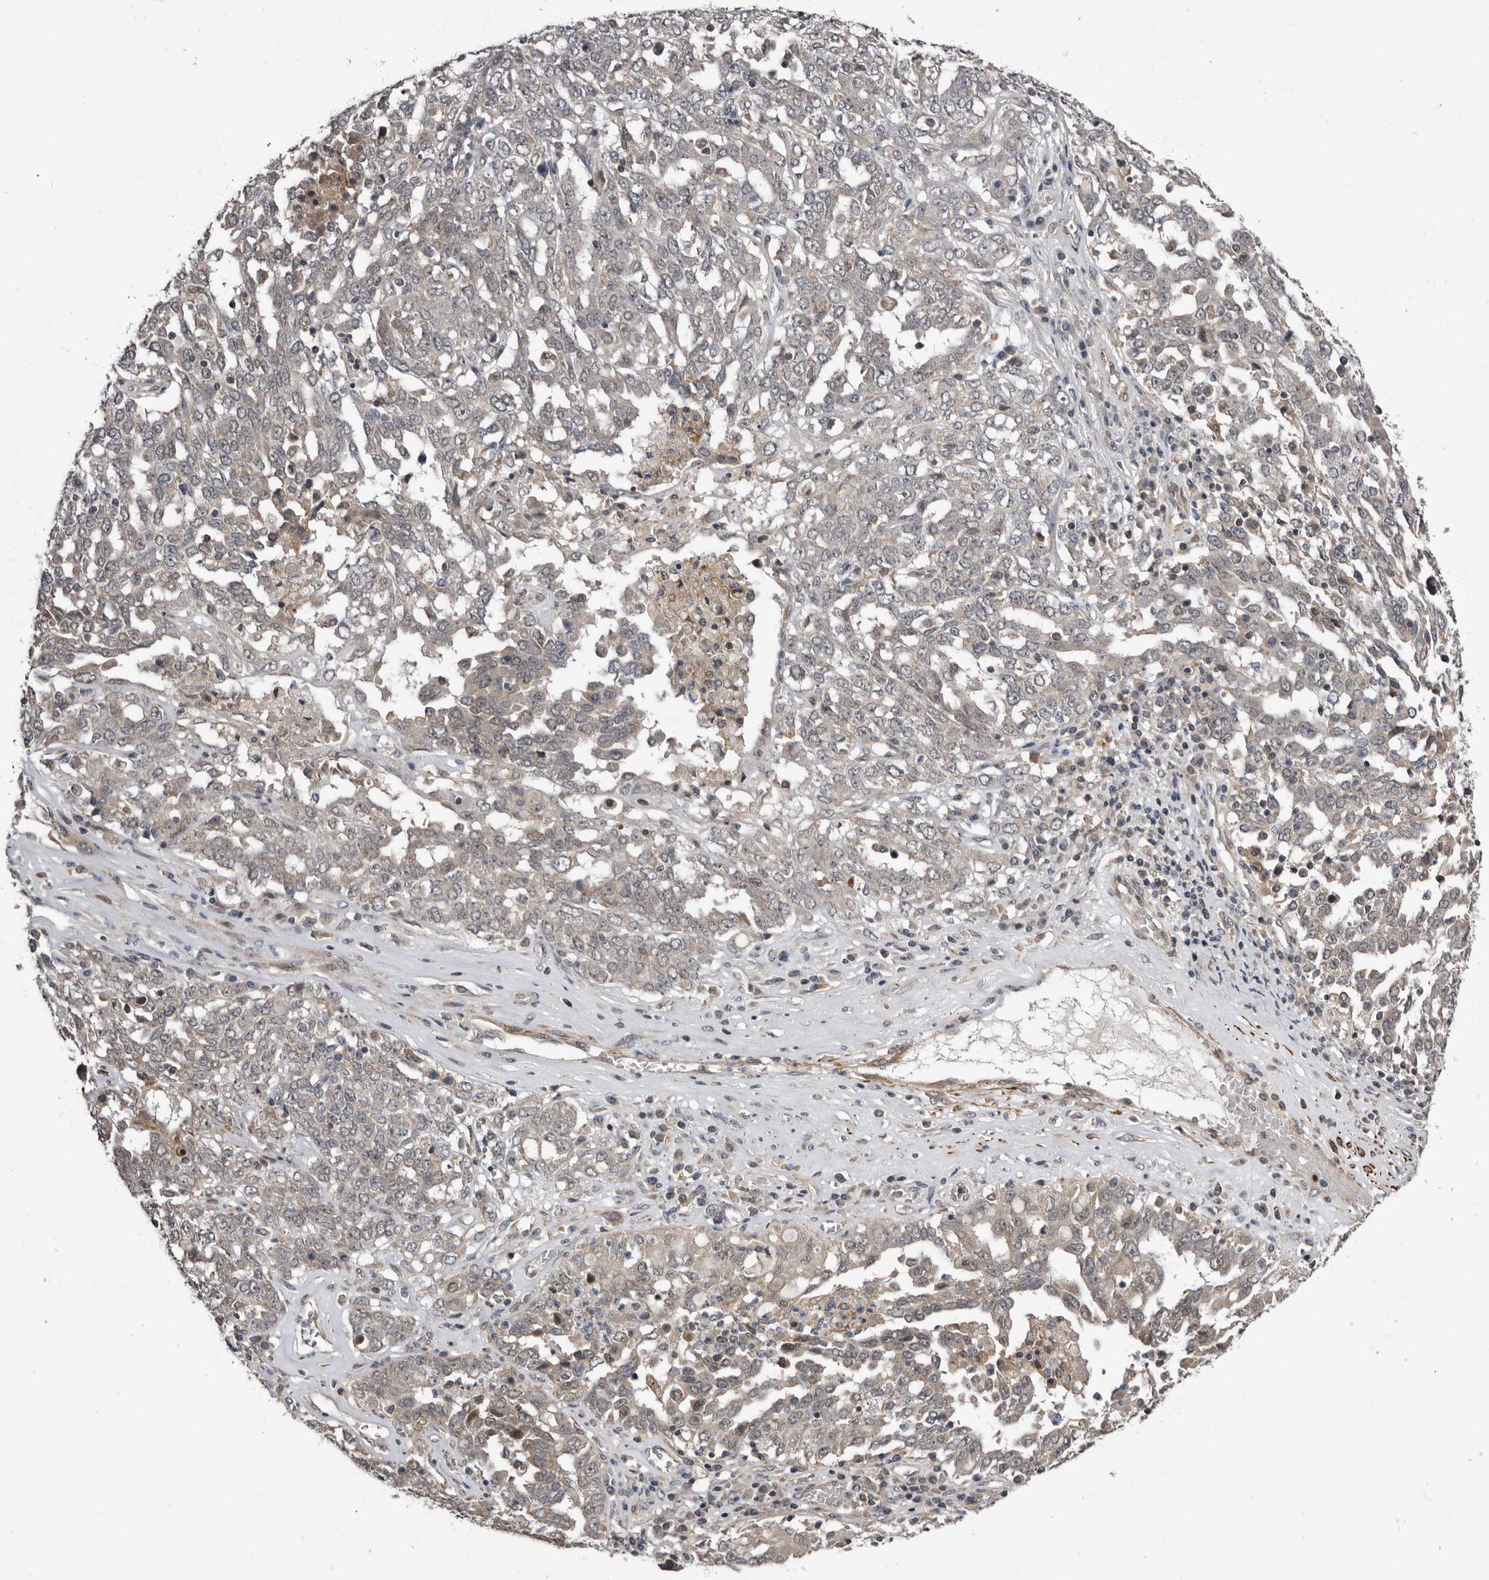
{"staining": {"intensity": "weak", "quantity": "<25%", "location": "cytoplasmic/membranous"}, "tissue": "ovarian cancer", "cell_type": "Tumor cells", "image_type": "cancer", "snomed": [{"axis": "morphology", "description": "Carcinoma, endometroid"}, {"axis": "topography", "description": "Ovary"}], "caption": "DAB immunohistochemical staining of human ovarian cancer reveals no significant expression in tumor cells. (Brightfield microscopy of DAB (3,3'-diaminobenzidine) immunohistochemistry at high magnification).", "gene": "FGFR4", "patient": {"sex": "female", "age": 62}}